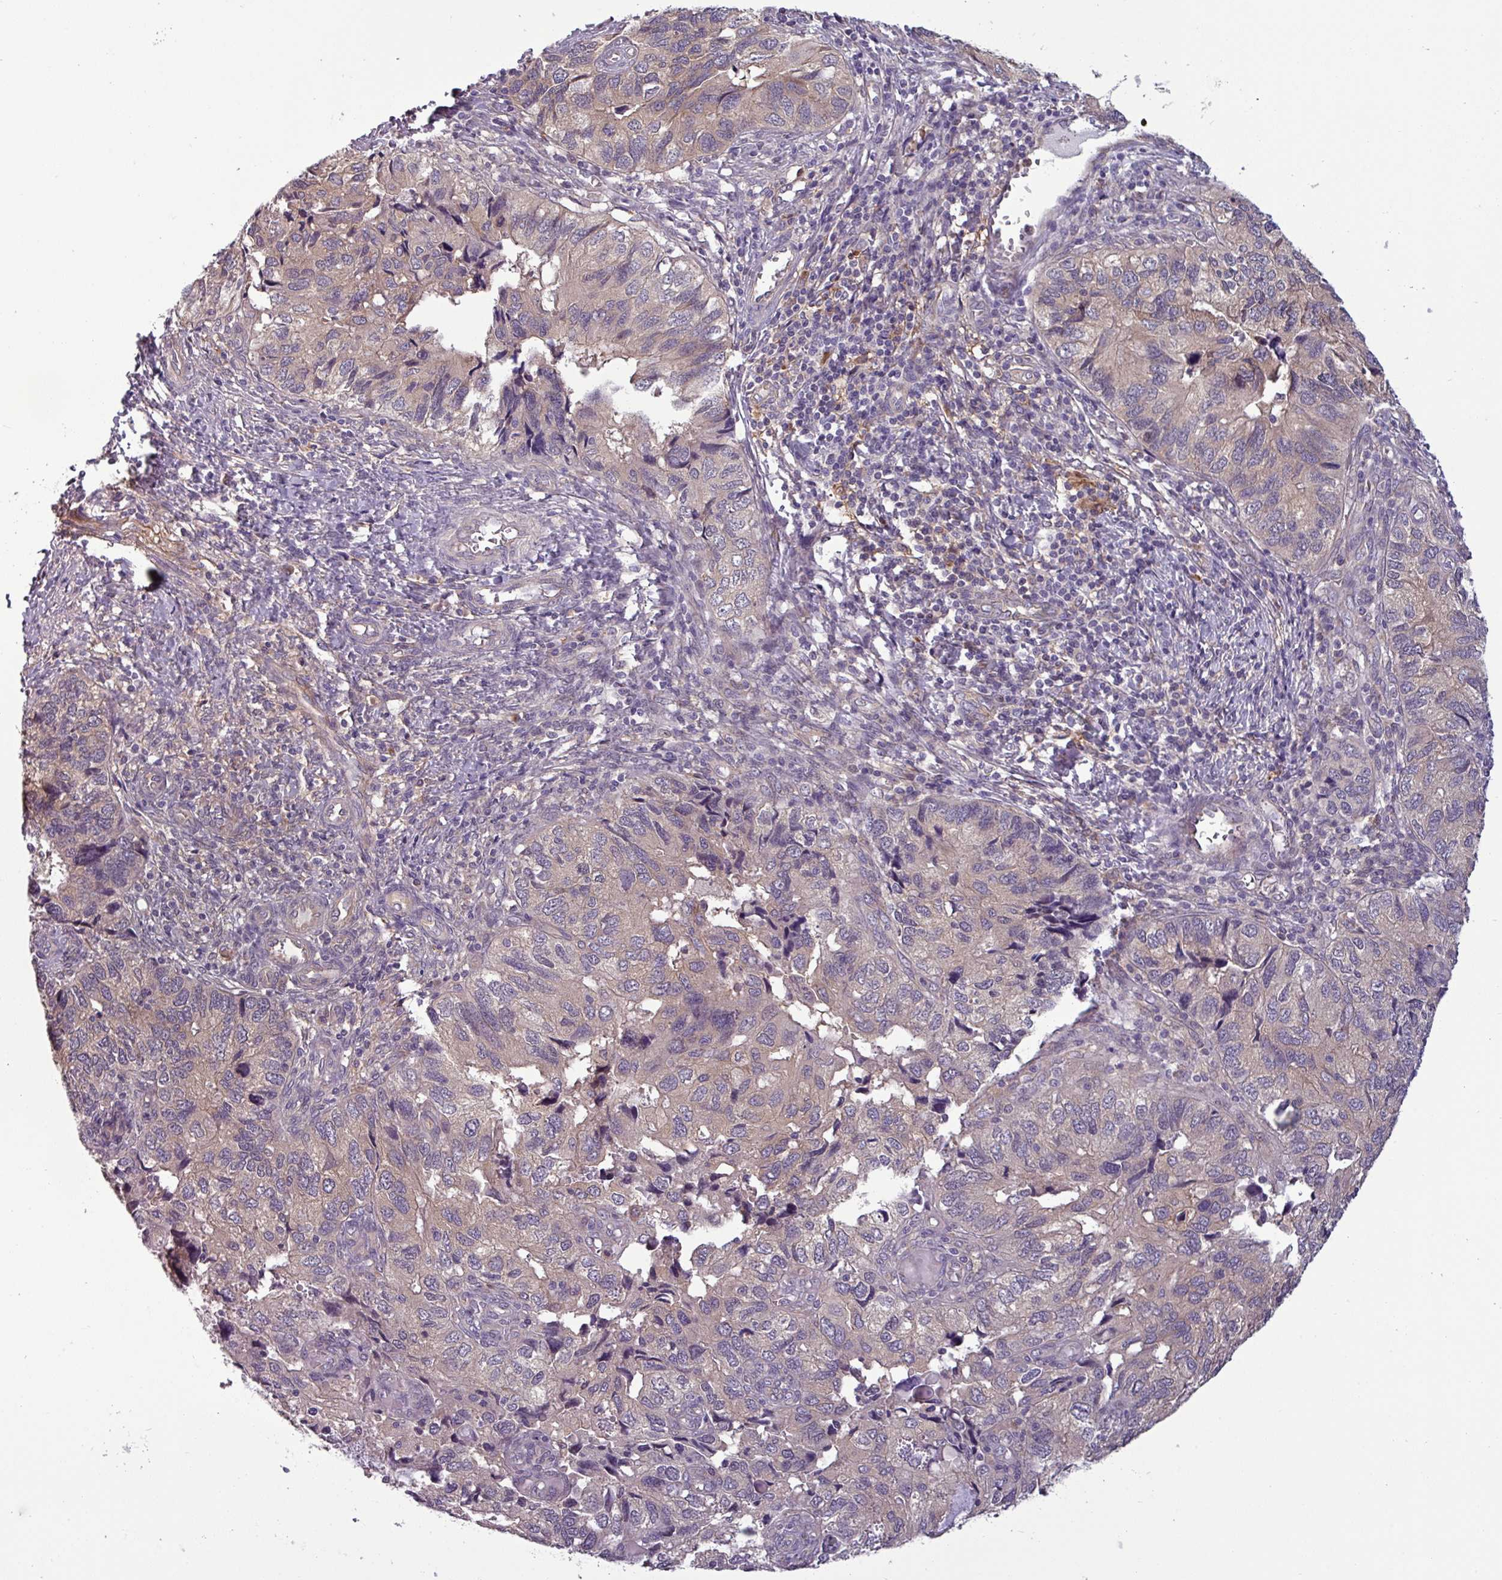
{"staining": {"intensity": "weak", "quantity": "<25%", "location": "cytoplasmic/membranous"}, "tissue": "endometrial cancer", "cell_type": "Tumor cells", "image_type": "cancer", "snomed": [{"axis": "morphology", "description": "Carcinoma, NOS"}, {"axis": "topography", "description": "Uterus"}], "caption": "The image exhibits no staining of tumor cells in endometrial cancer.", "gene": "NPFFR1", "patient": {"sex": "female", "age": 76}}